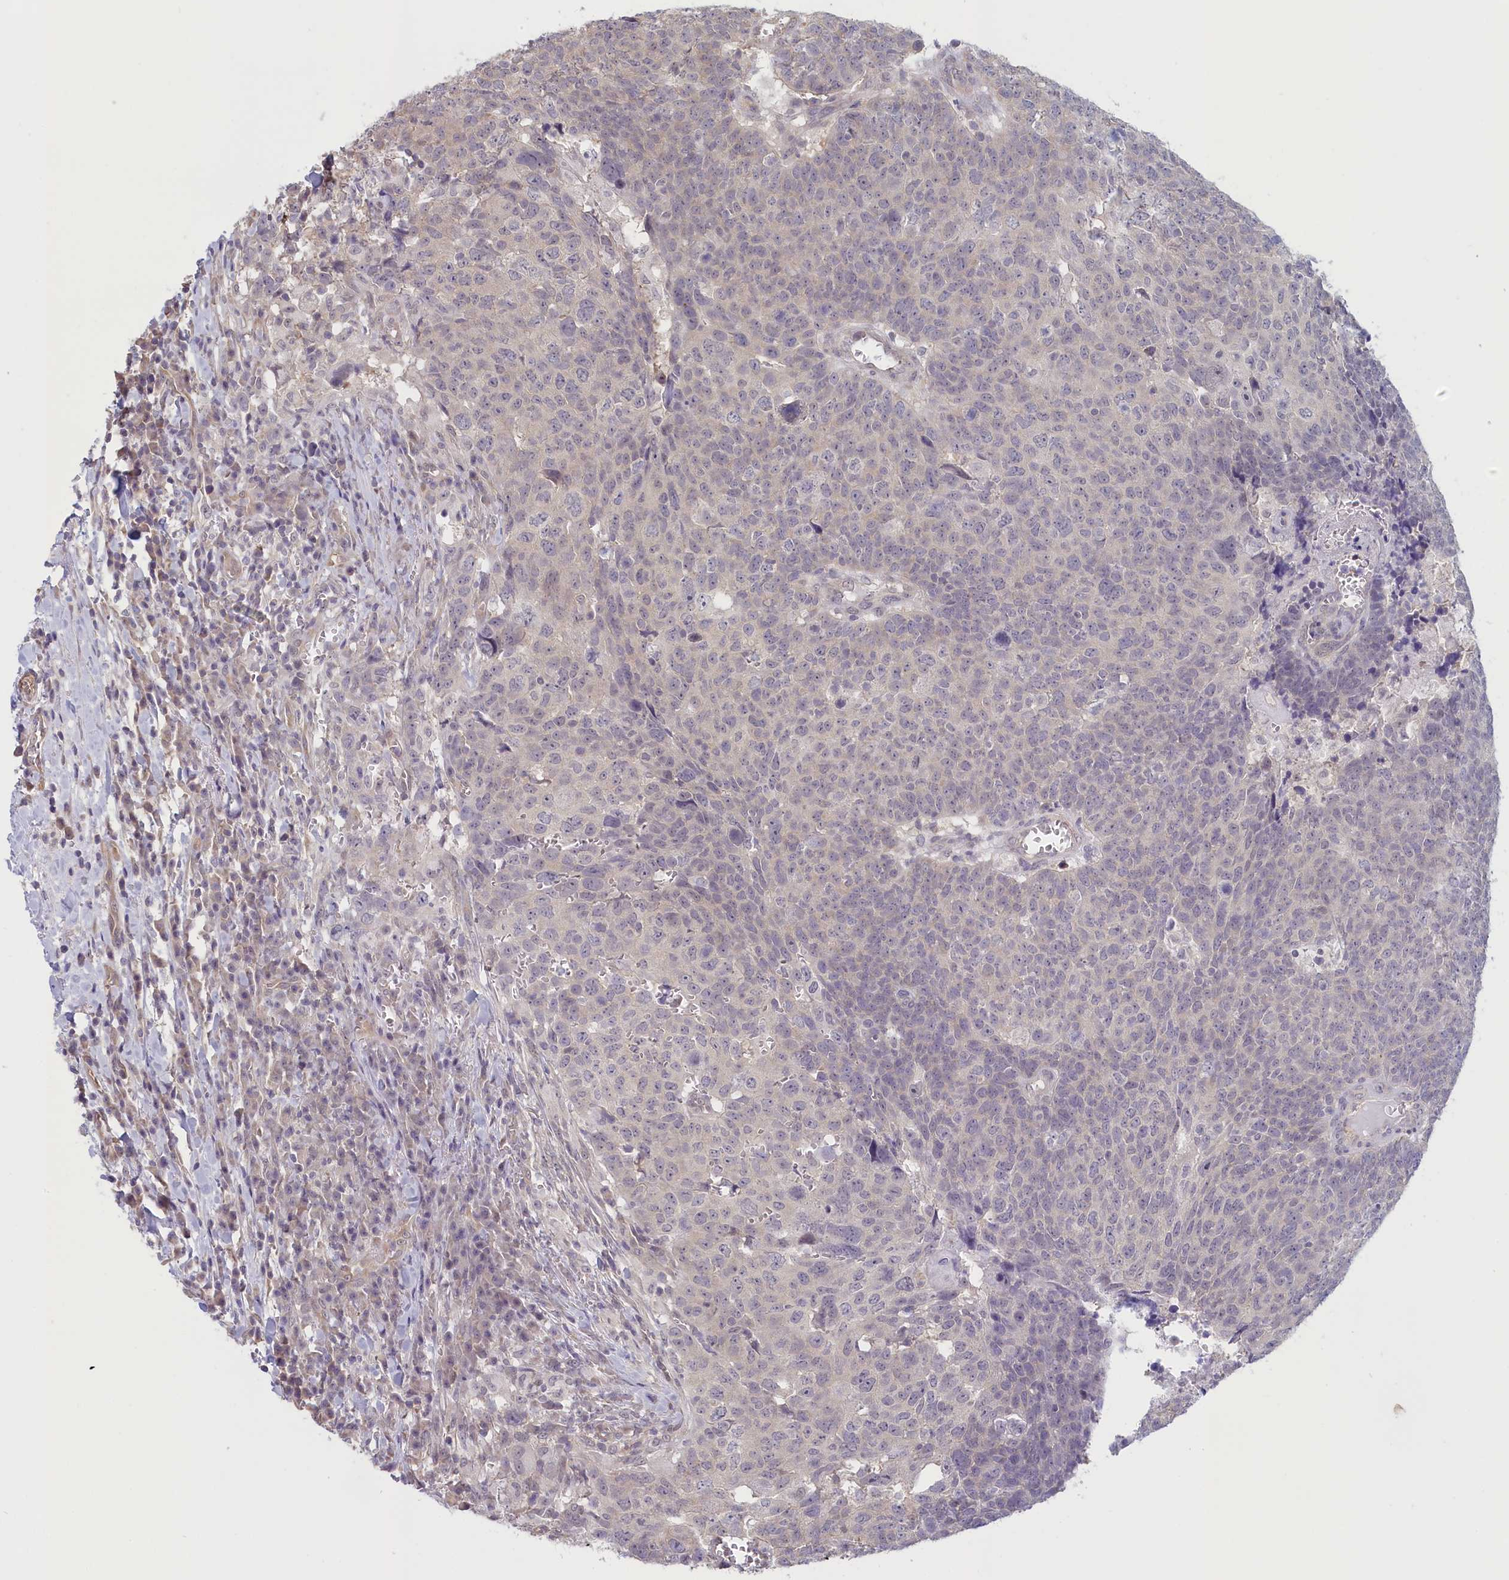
{"staining": {"intensity": "negative", "quantity": "none", "location": "none"}, "tissue": "head and neck cancer", "cell_type": "Tumor cells", "image_type": "cancer", "snomed": [{"axis": "morphology", "description": "Squamous cell carcinoma, NOS"}, {"axis": "topography", "description": "Head-Neck"}], "caption": "Histopathology image shows no significant protein staining in tumor cells of head and neck cancer (squamous cell carcinoma). (DAB immunohistochemistry visualized using brightfield microscopy, high magnification).", "gene": "C19orf44", "patient": {"sex": "male", "age": 66}}